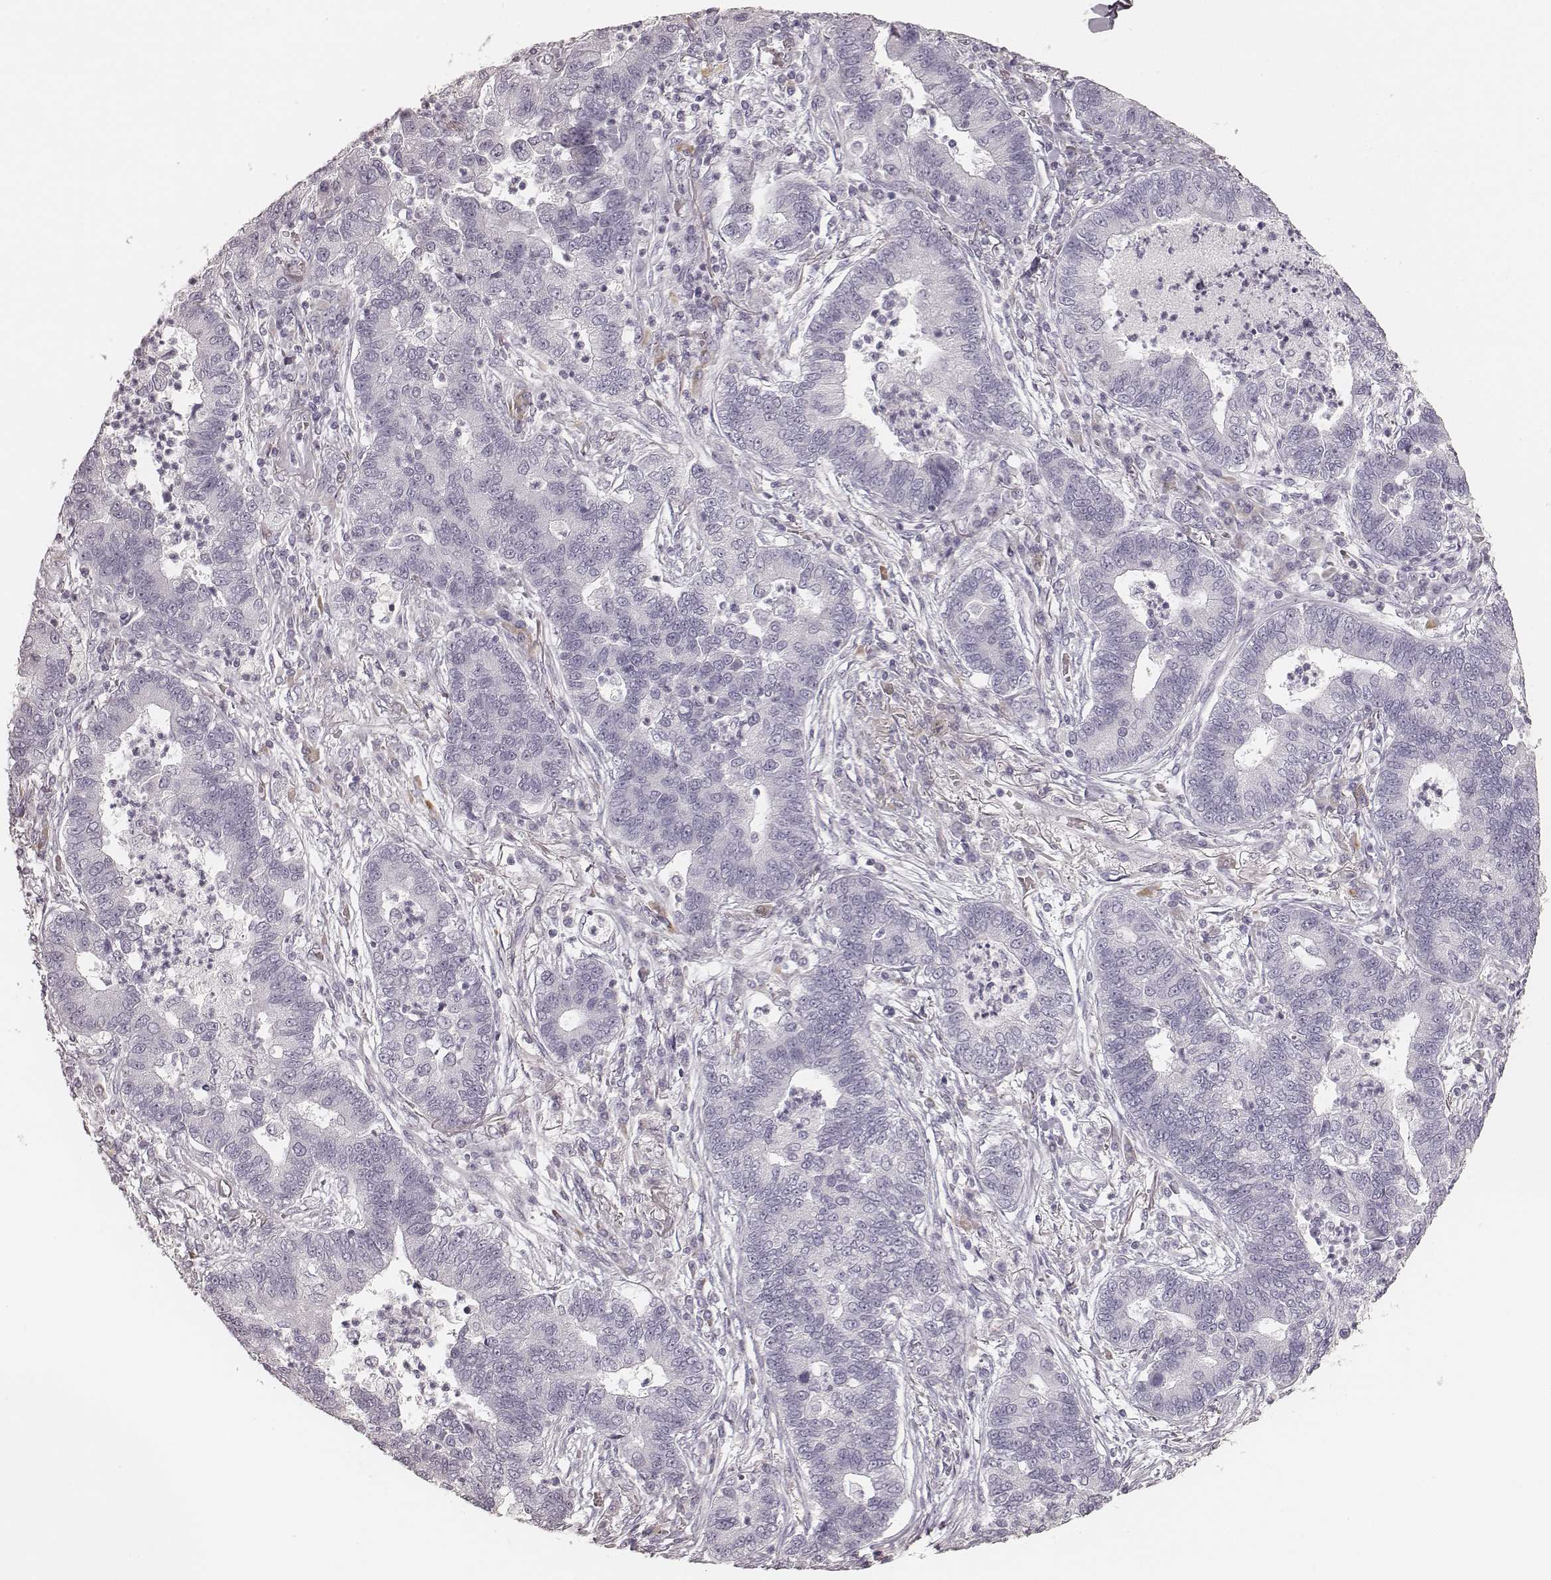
{"staining": {"intensity": "negative", "quantity": "none", "location": "none"}, "tissue": "lung cancer", "cell_type": "Tumor cells", "image_type": "cancer", "snomed": [{"axis": "morphology", "description": "Adenocarcinoma, NOS"}, {"axis": "topography", "description": "Lung"}], "caption": "Tumor cells show no significant positivity in lung adenocarcinoma.", "gene": "KRT82", "patient": {"sex": "female", "age": 57}}